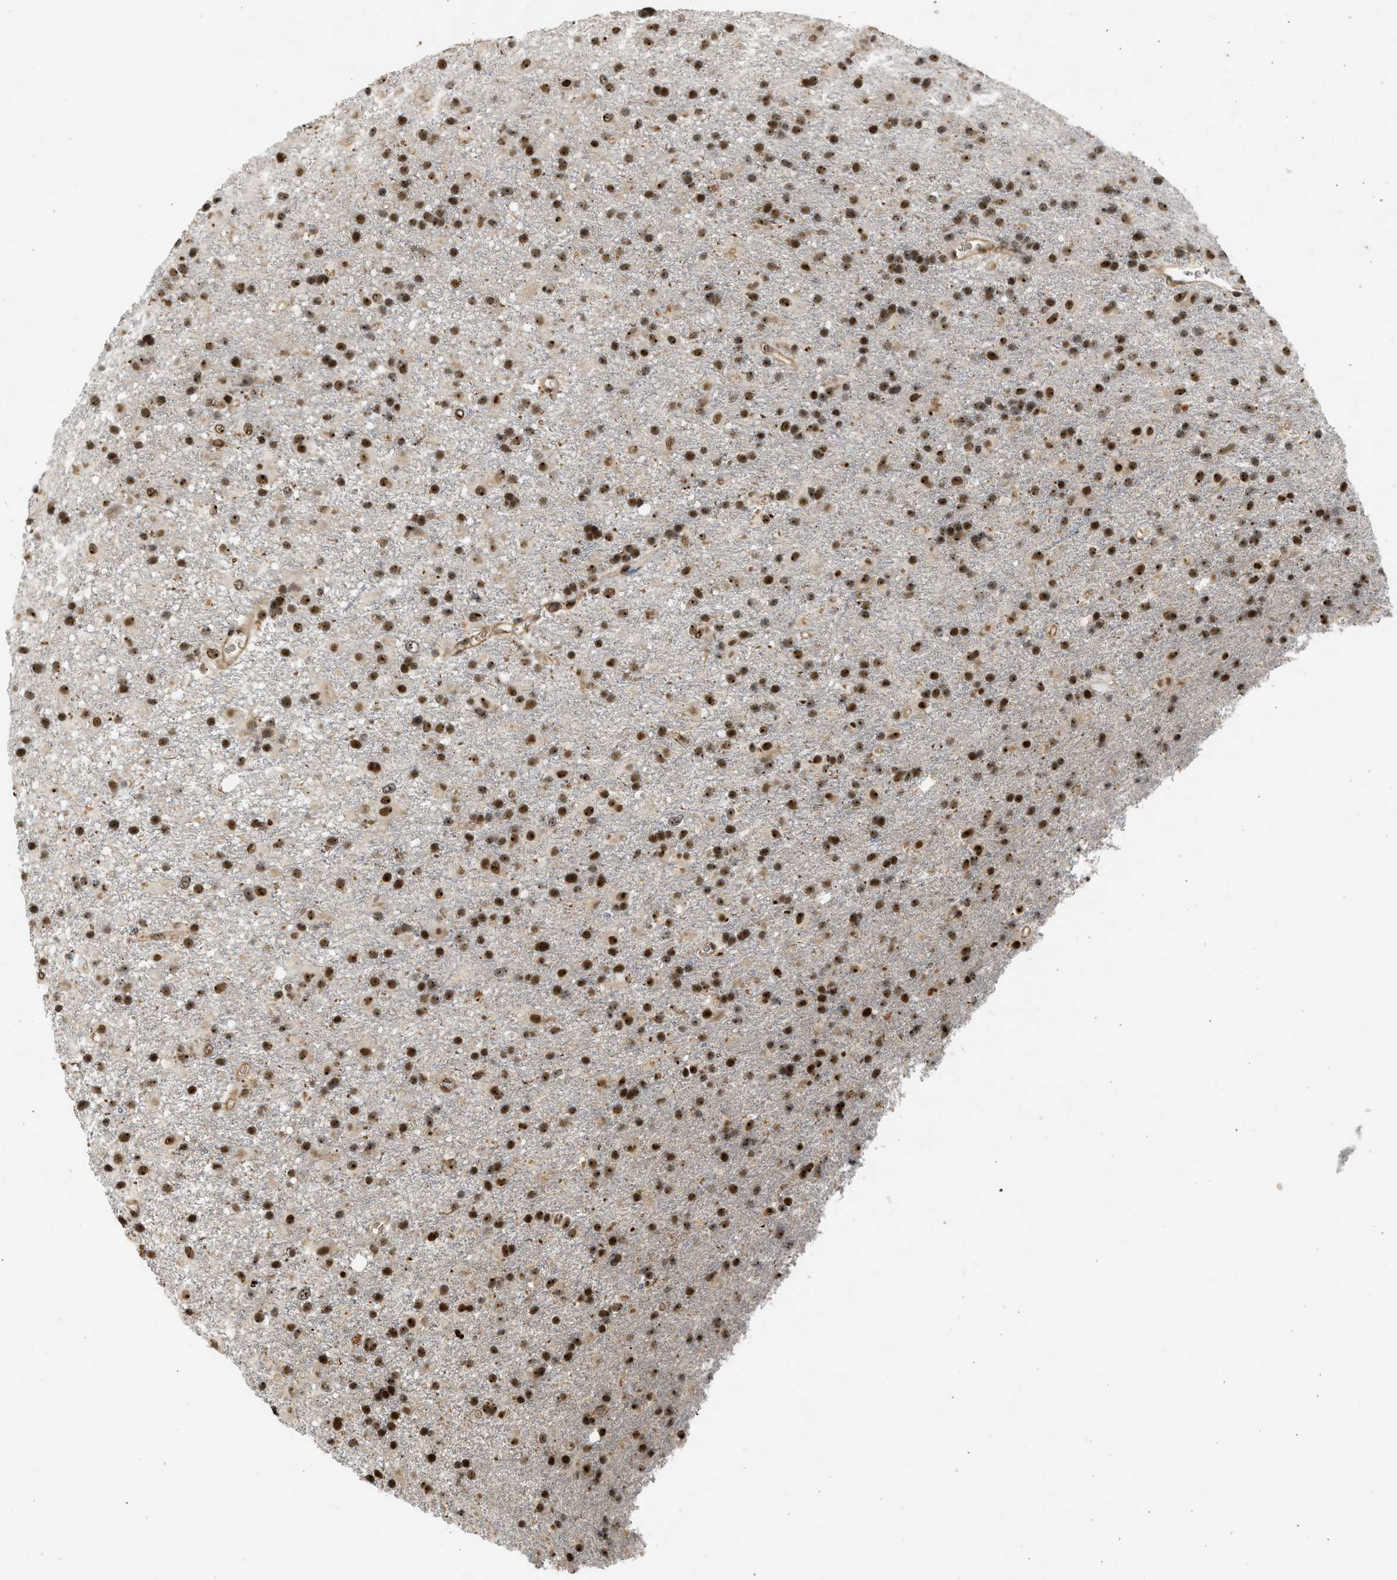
{"staining": {"intensity": "strong", "quantity": ">75%", "location": "nuclear"}, "tissue": "glioma", "cell_type": "Tumor cells", "image_type": "cancer", "snomed": [{"axis": "morphology", "description": "Glioma, malignant, Low grade"}, {"axis": "topography", "description": "Brain"}], "caption": "Glioma stained for a protein demonstrates strong nuclear positivity in tumor cells.", "gene": "TFDP2", "patient": {"sex": "male", "age": 65}}